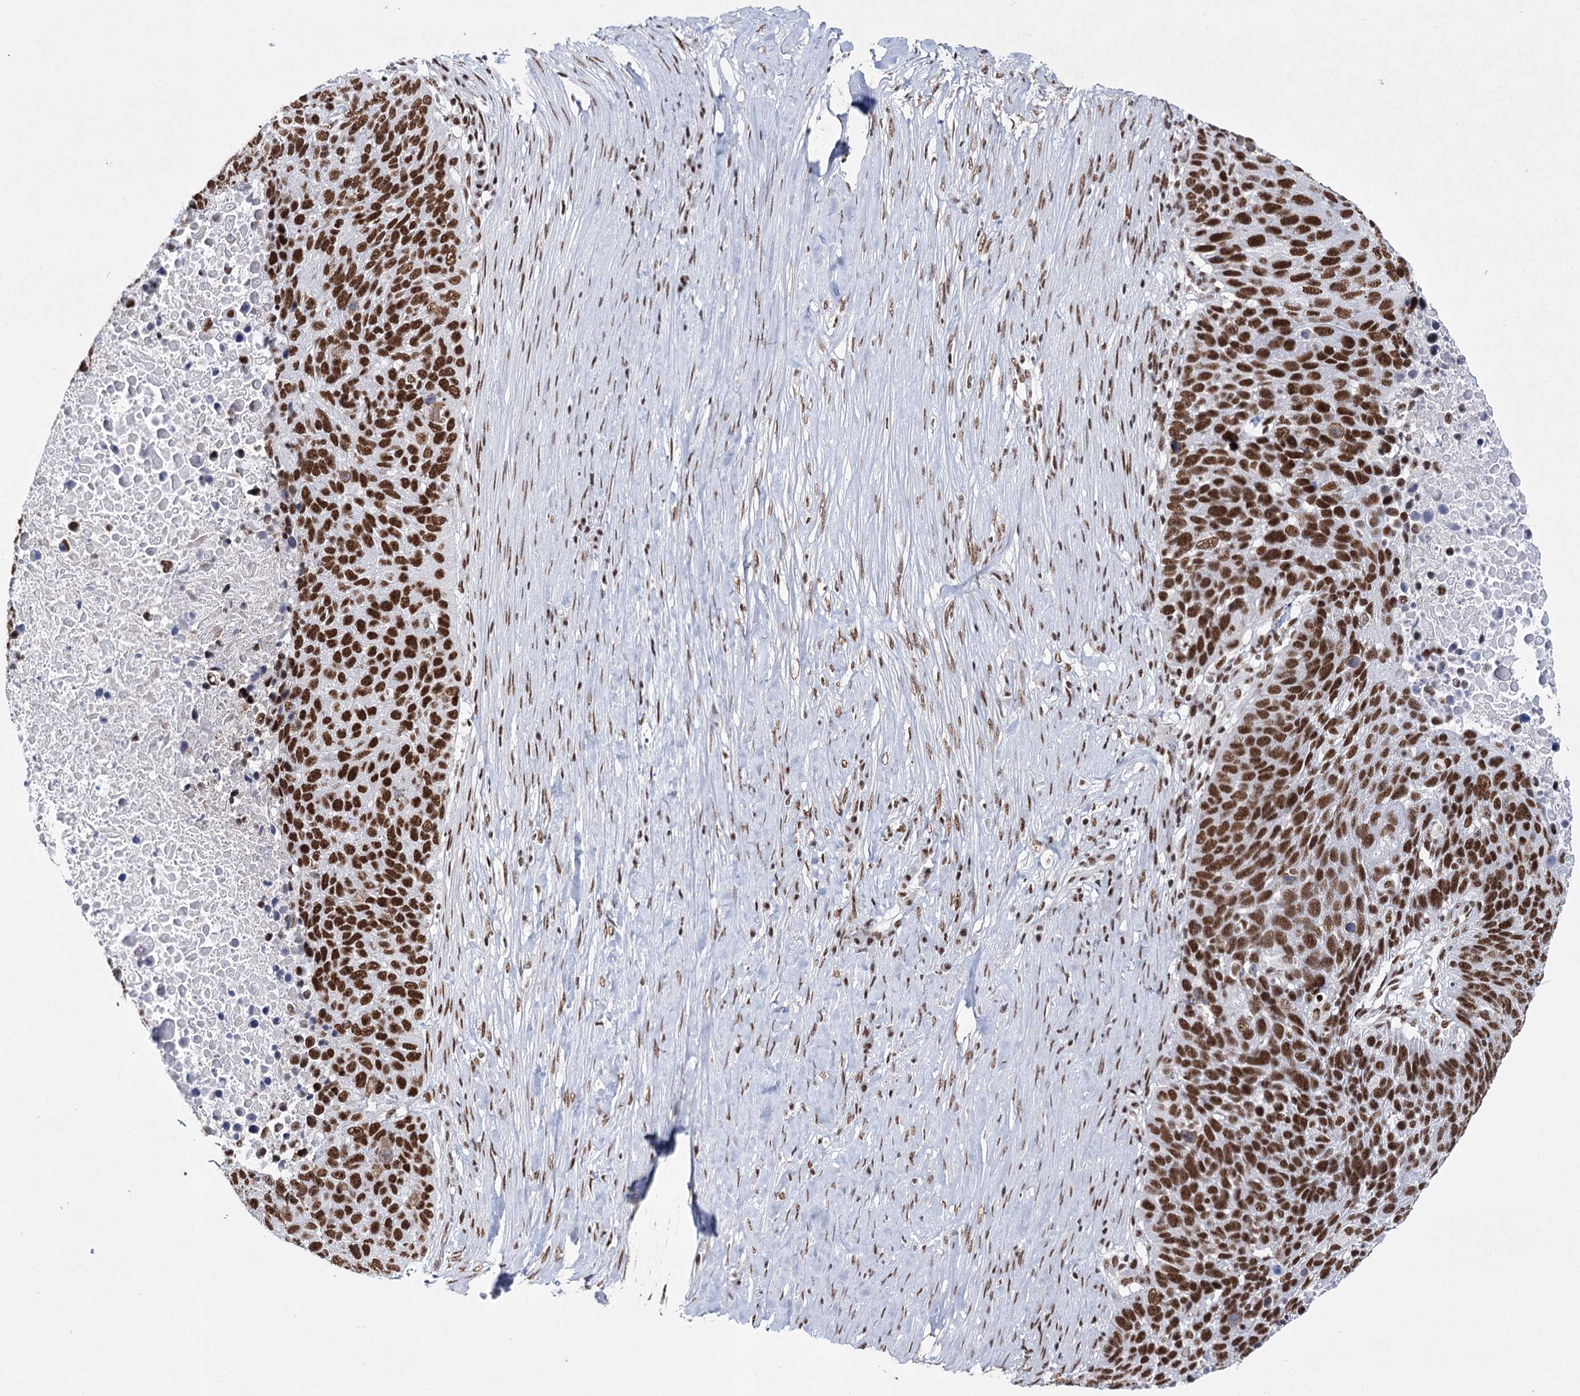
{"staining": {"intensity": "strong", "quantity": ">75%", "location": "nuclear"}, "tissue": "lung cancer", "cell_type": "Tumor cells", "image_type": "cancer", "snomed": [{"axis": "morphology", "description": "Normal tissue, NOS"}, {"axis": "morphology", "description": "Squamous cell carcinoma, NOS"}, {"axis": "topography", "description": "Lymph node"}, {"axis": "topography", "description": "Lung"}], "caption": "Human squamous cell carcinoma (lung) stained with a brown dye displays strong nuclear positive positivity in approximately >75% of tumor cells.", "gene": "SCAF8", "patient": {"sex": "male", "age": 66}}